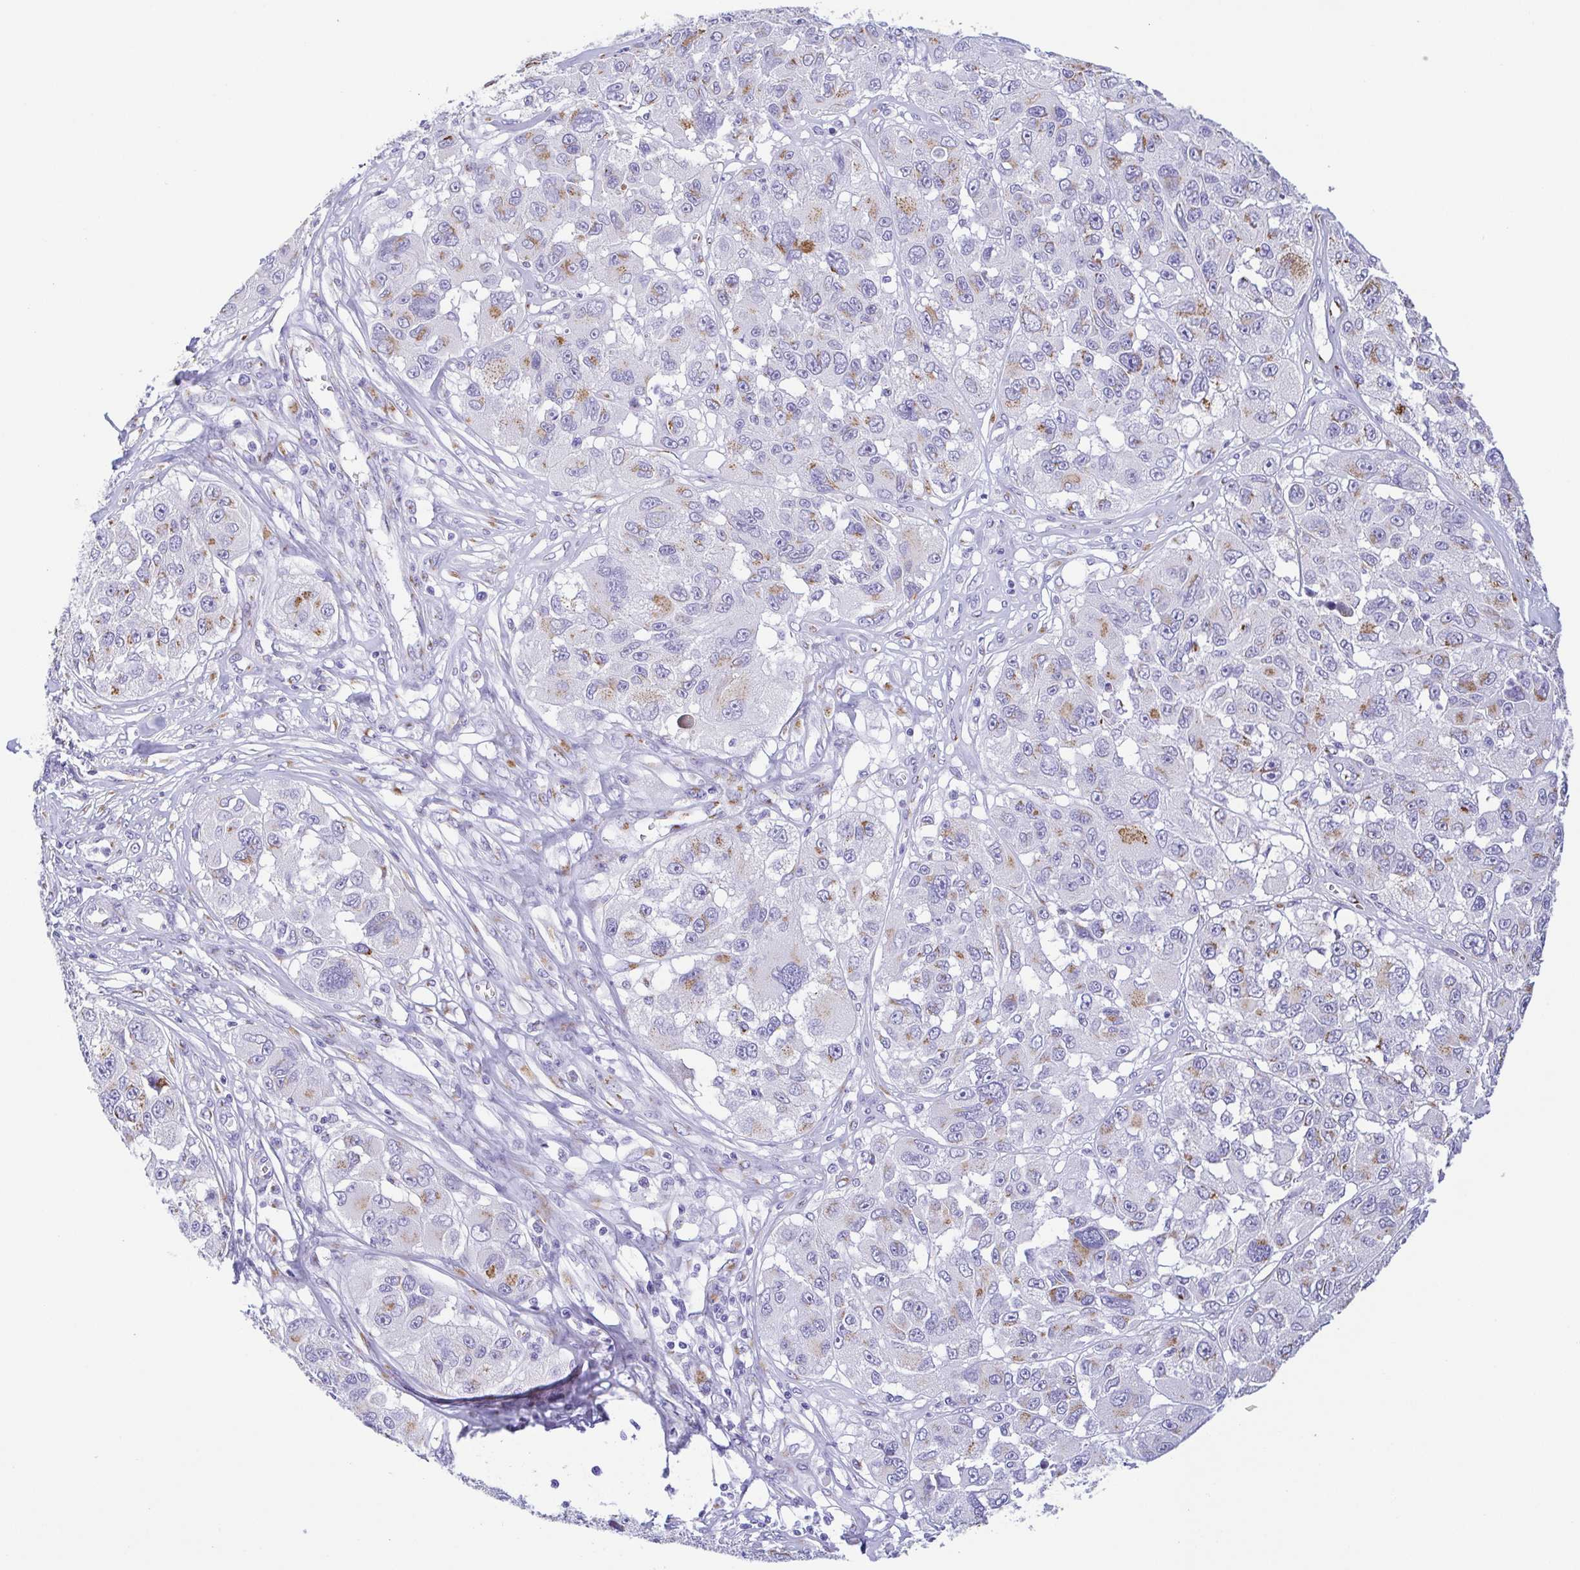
{"staining": {"intensity": "moderate", "quantity": "25%-75%", "location": "cytoplasmic/membranous"}, "tissue": "melanoma", "cell_type": "Tumor cells", "image_type": "cancer", "snomed": [{"axis": "morphology", "description": "Malignant melanoma, NOS"}, {"axis": "topography", "description": "Skin"}], "caption": "Protein positivity by immunohistochemistry (IHC) exhibits moderate cytoplasmic/membranous staining in about 25%-75% of tumor cells in malignant melanoma.", "gene": "SULT1B1", "patient": {"sex": "female", "age": 66}}